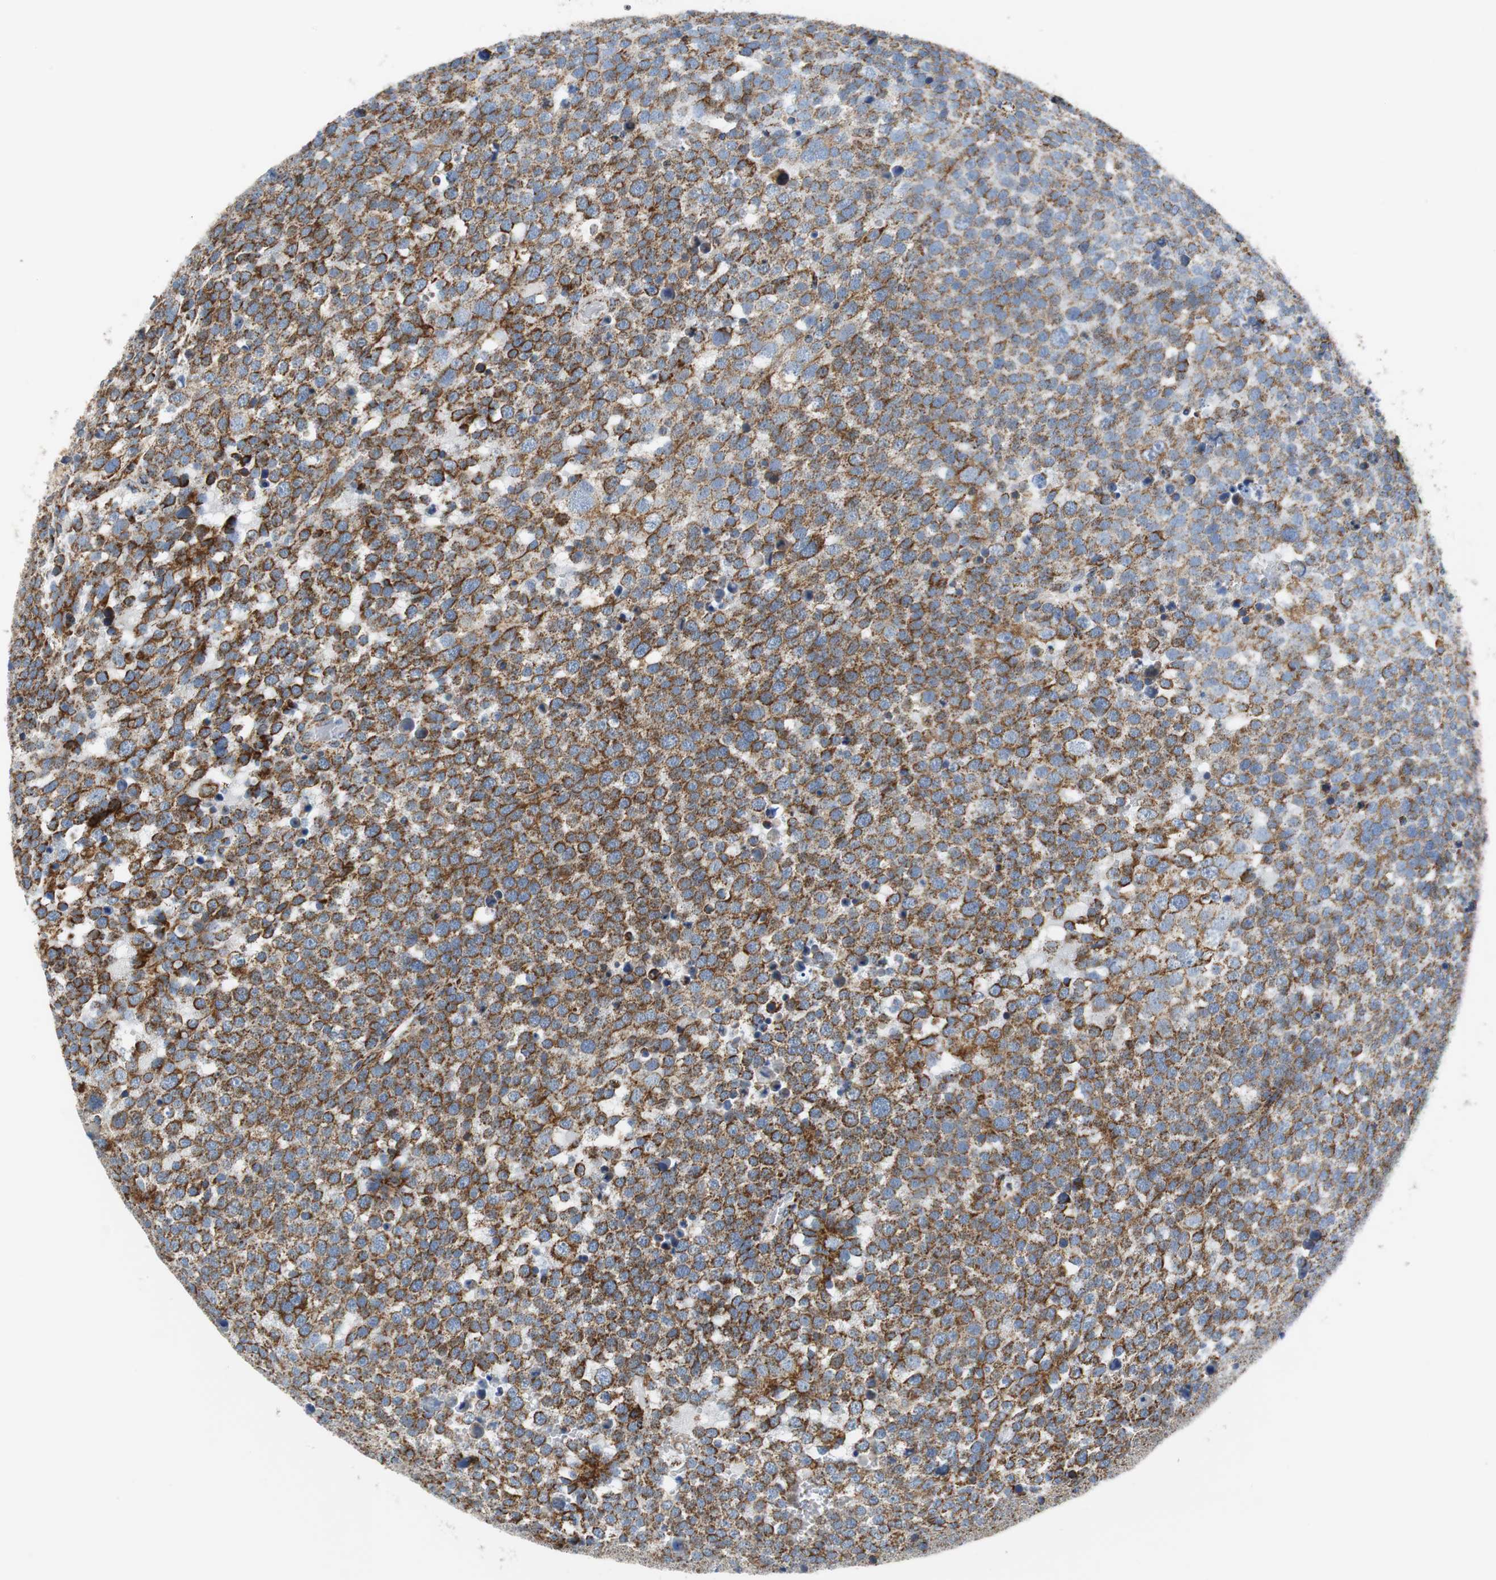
{"staining": {"intensity": "strong", "quantity": ">75%", "location": "cytoplasmic/membranous"}, "tissue": "testis cancer", "cell_type": "Tumor cells", "image_type": "cancer", "snomed": [{"axis": "morphology", "description": "Seminoma, NOS"}, {"axis": "topography", "description": "Testis"}], "caption": "Human seminoma (testis) stained for a protein (brown) reveals strong cytoplasmic/membranous positive staining in approximately >75% of tumor cells.", "gene": "C1QTNF7", "patient": {"sex": "male", "age": 71}}